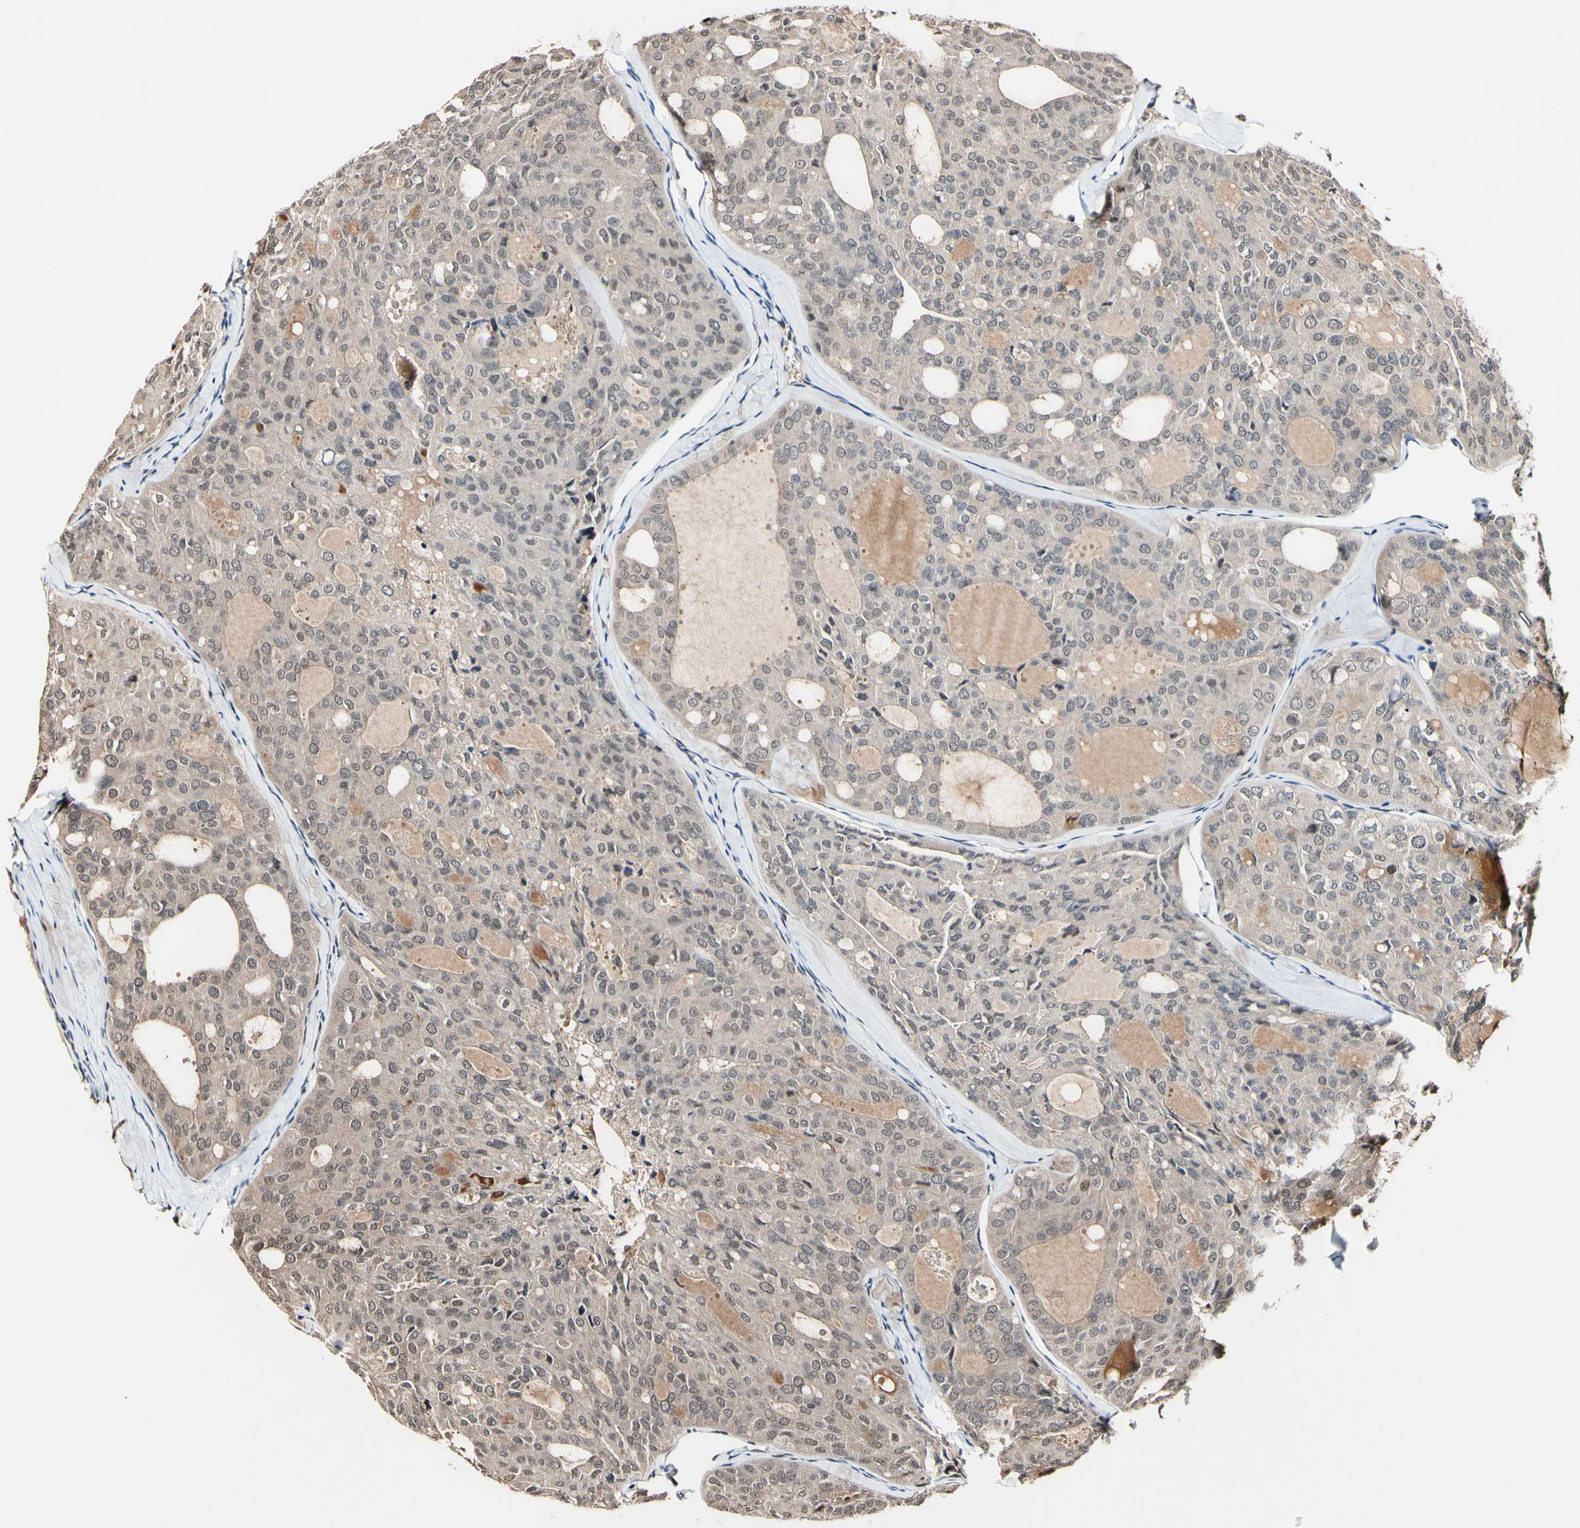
{"staining": {"intensity": "weak", "quantity": ">75%", "location": "cytoplasmic/membranous,nuclear"}, "tissue": "thyroid cancer", "cell_type": "Tumor cells", "image_type": "cancer", "snomed": [{"axis": "morphology", "description": "Follicular adenoma carcinoma, NOS"}, {"axis": "topography", "description": "Thyroid gland"}], "caption": "Protein staining shows weak cytoplasmic/membranous and nuclear staining in approximately >75% of tumor cells in thyroid follicular adenoma carcinoma.", "gene": "PSMD10", "patient": {"sex": "male", "age": 75}}